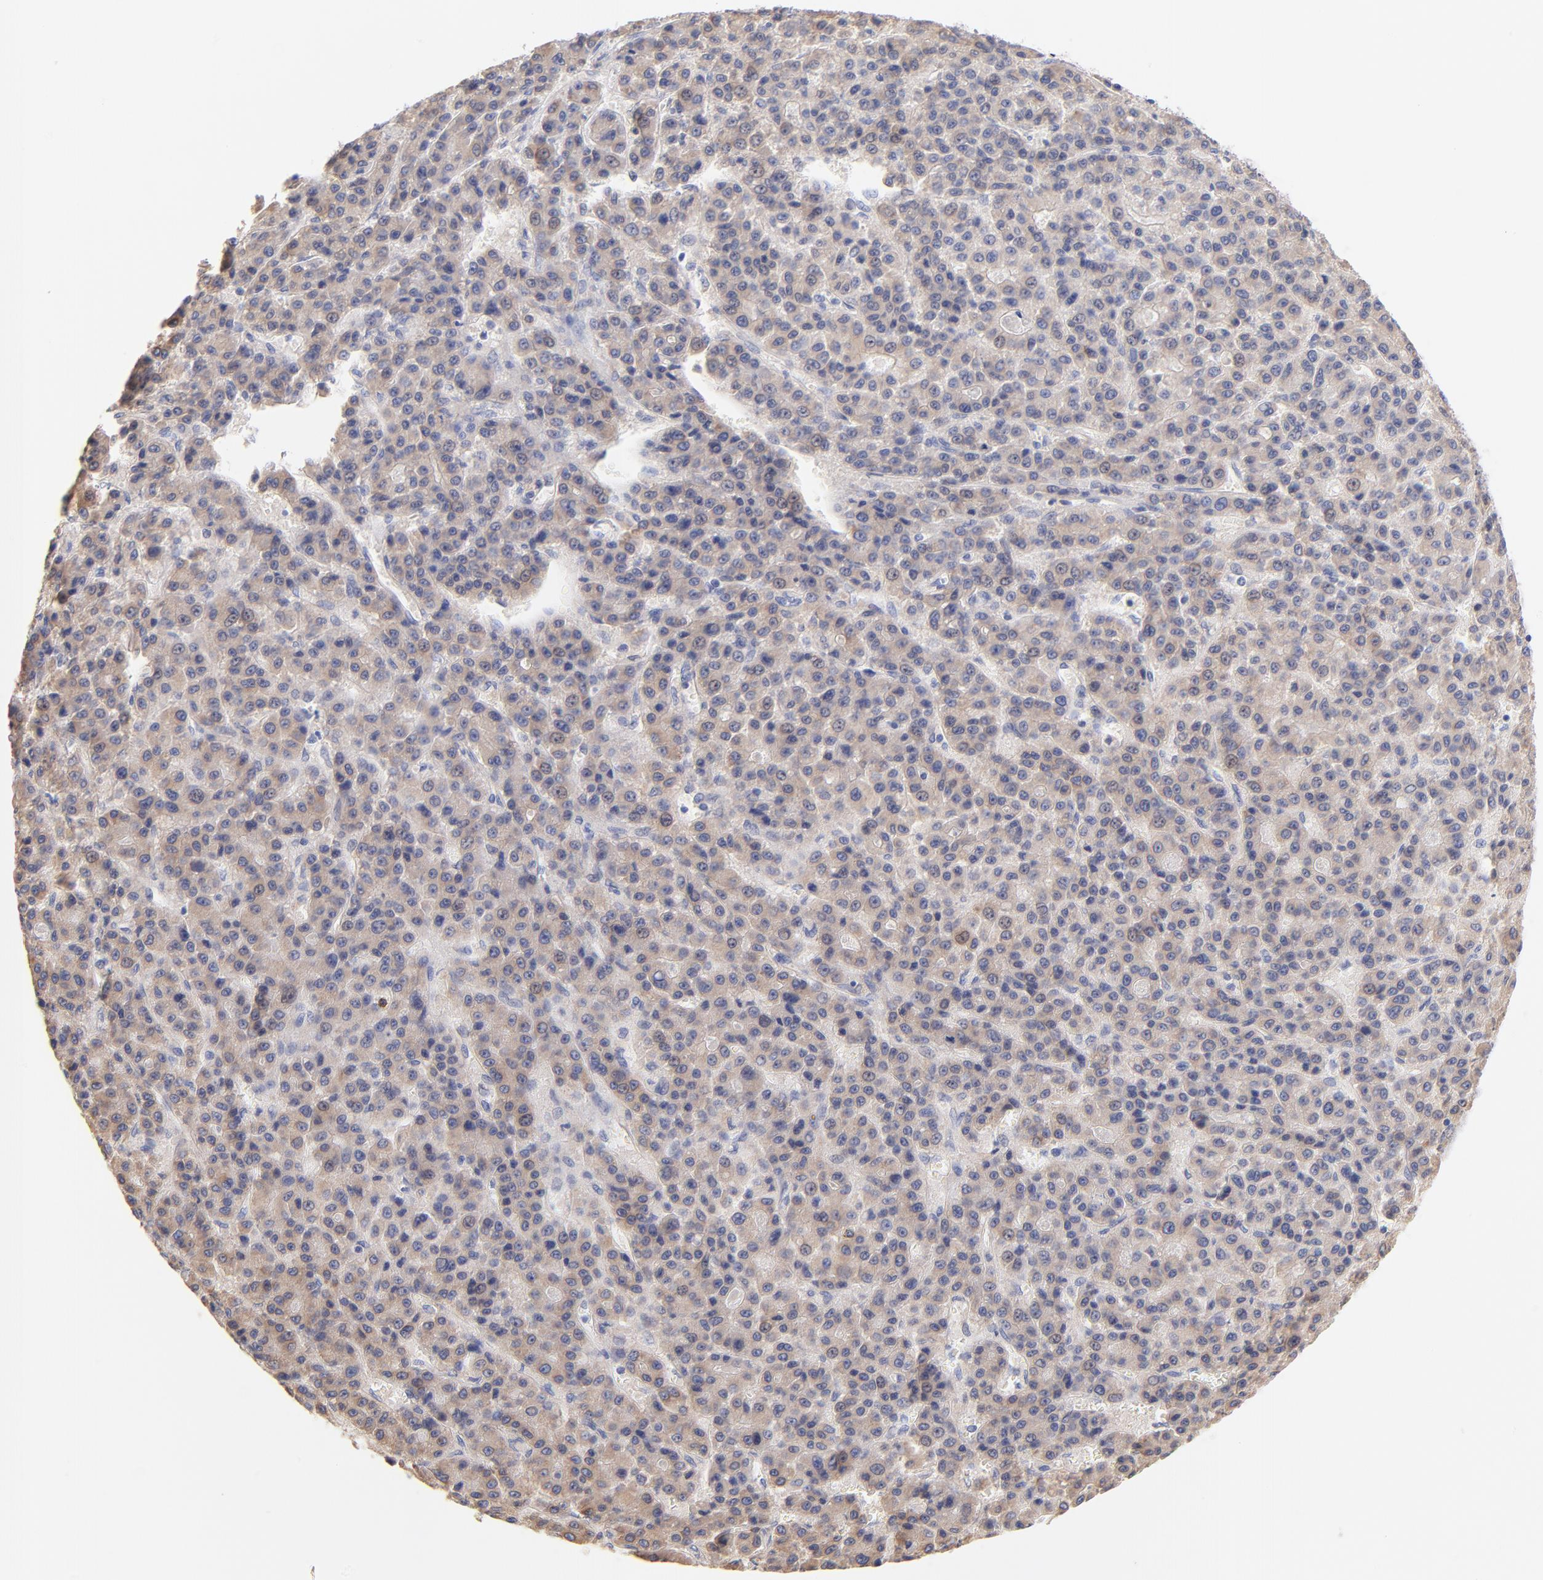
{"staining": {"intensity": "weak", "quantity": ">75%", "location": "cytoplasmic/membranous"}, "tissue": "liver cancer", "cell_type": "Tumor cells", "image_type": "cancer", "snomed": [{"axis": "morphology", "description": "Carcinoma, Hepatocellular, NOS"}, {"axis": "topography", "description": "Liver"}], "caption": "High-power microscopy captured an IHC histopathology image of liver hepatocellular carcinoma, revealing weak cytoplasmic/membranous positivity in about >75% of tumor cells.", "gene": "TNFRSF13C", "patient": {"sex": "male", "age": 70}}